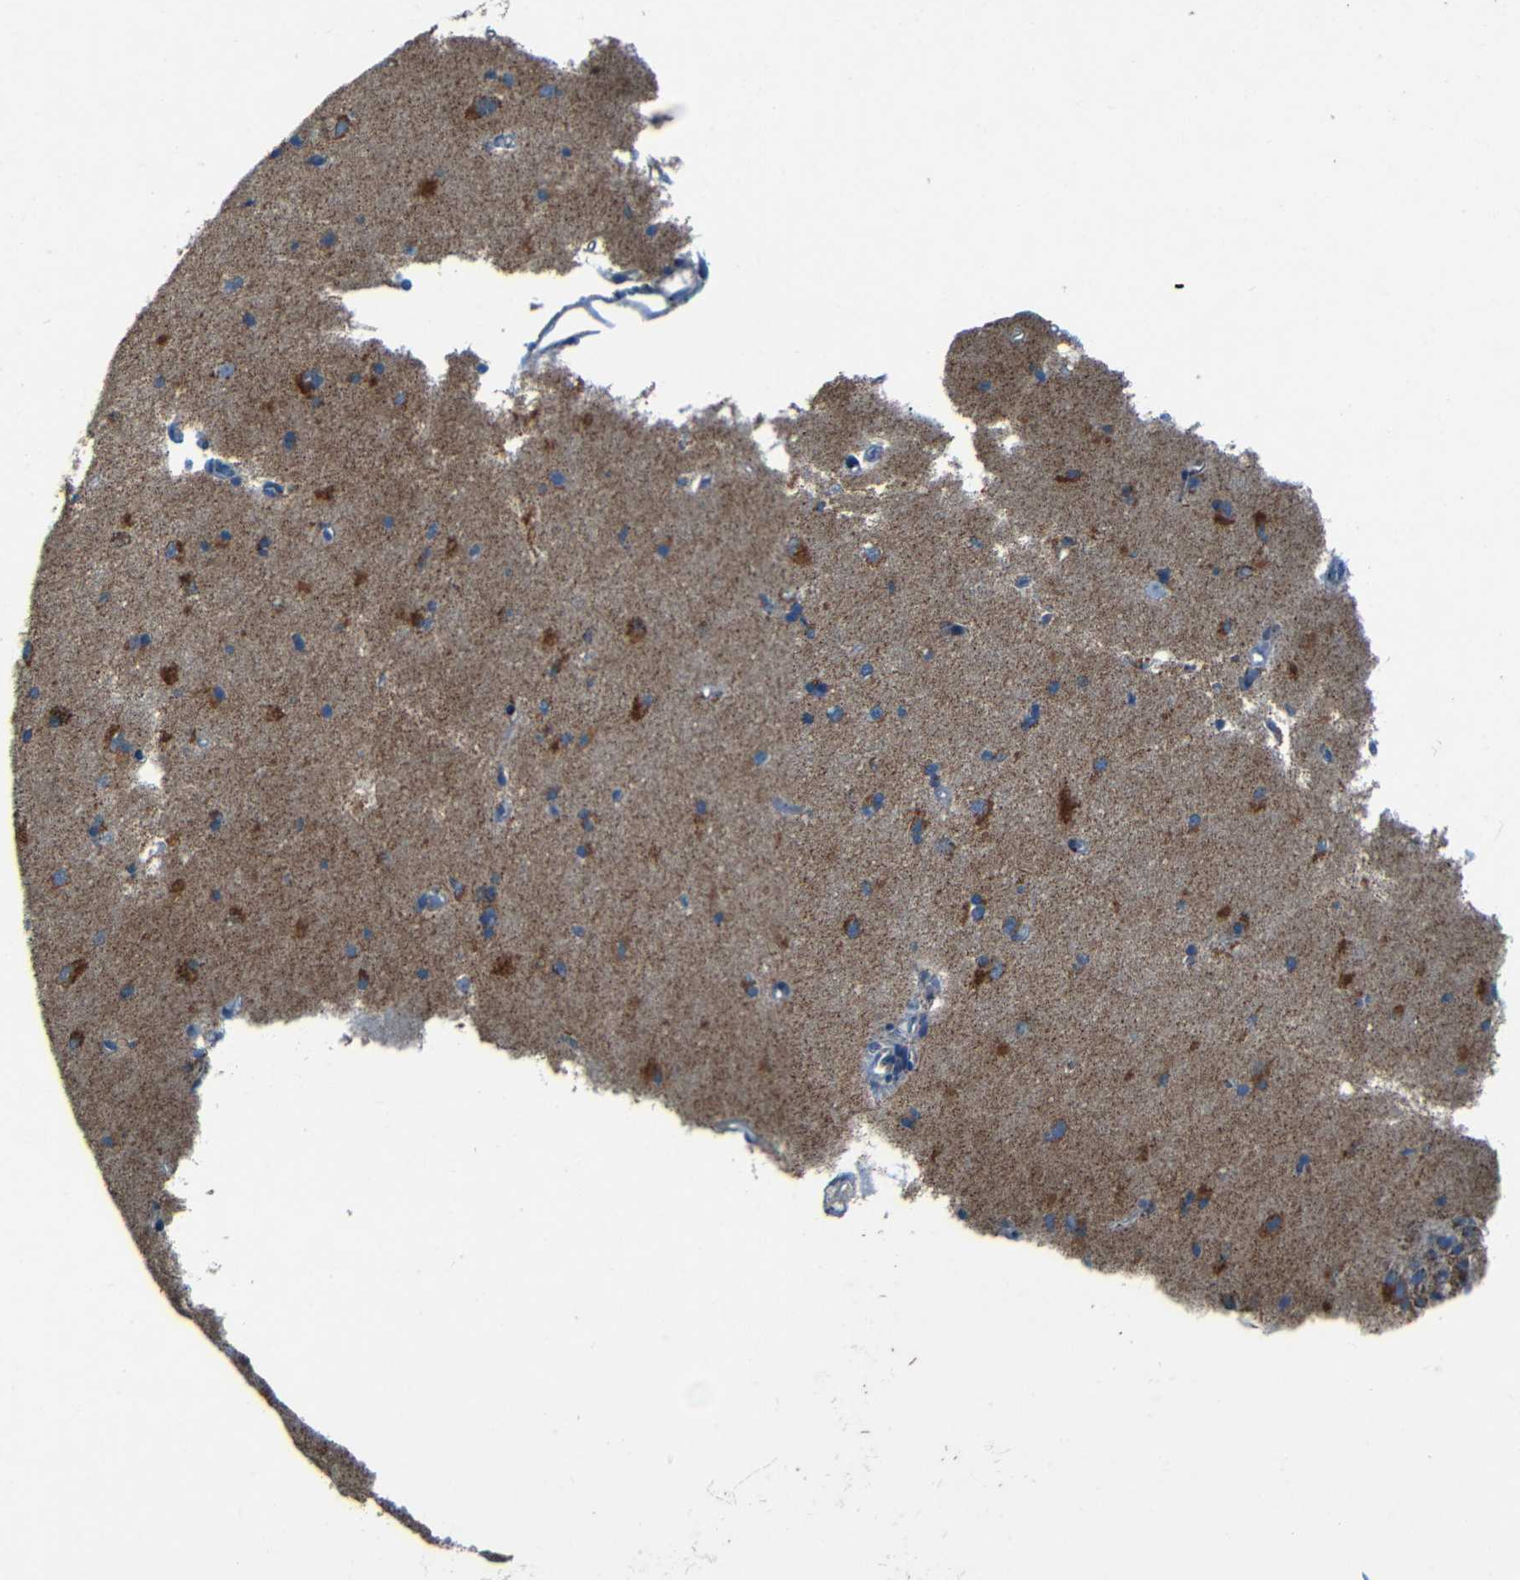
{"staining": {"intensity": "negative", "quantity": "none", "location": "none"}, "tissue": "cerebral cortex", "cell_type": "Endothelial cells", "image_type": "normal", "snomed": [{"axis": "morphology", "description": "Normal tissue, NOS"}, {"axis": "topography", "description": "Cerebral cortex"}], "caption": "Protein analysis of unremarkable cerebral cortex demonstrates no significant positivity in endothelial cells. (DAB (3,3'-diaminobenzidine) immunohistochemistry (IHC) visualized using brightfield microscopy, high magnification).", "gene": "WSCD2", "patient": {"sex": "male", "age": 62}}